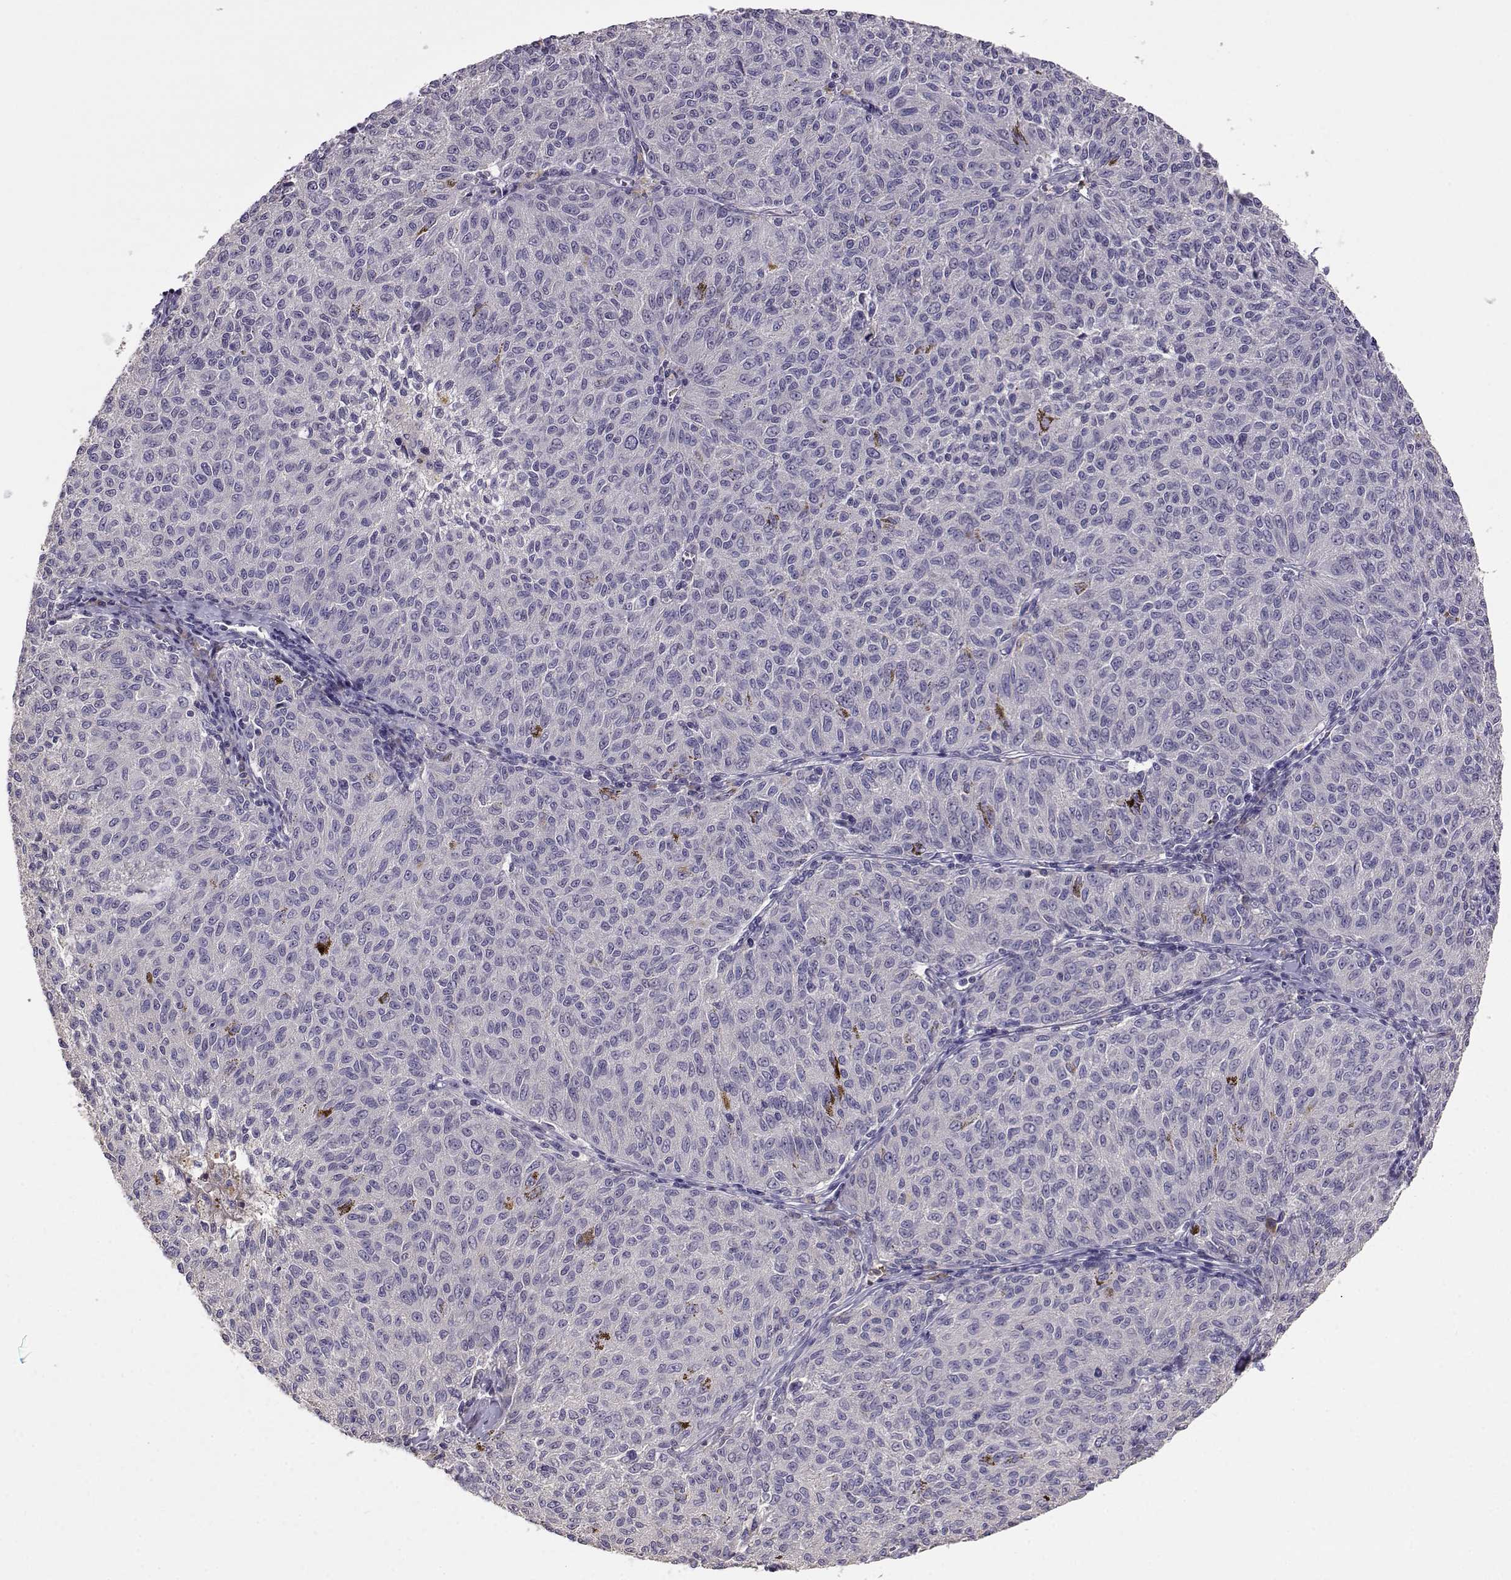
{"staining": {"intensity": "negative", "quantity": "none", "location": "none"}, "tissue": "melanoma", "cell_type": "Tumor cells", "image_type": "cancer", "snomed": [{"axis": "morphology", "description": "Malignant melanoma, NOS"}, {"axis": "topography", "description": "Skin"}], "caption": "Histopathology image shows no significant protein staining in tumor cells of malignant melanoma. Brightfield microscopy of immunohistochemistry stained with DAB (brown) and hematoxylin (blue), captured at high magnification.", "gene": "TACR1", "patient": {"sex": "female", "age": 72}}